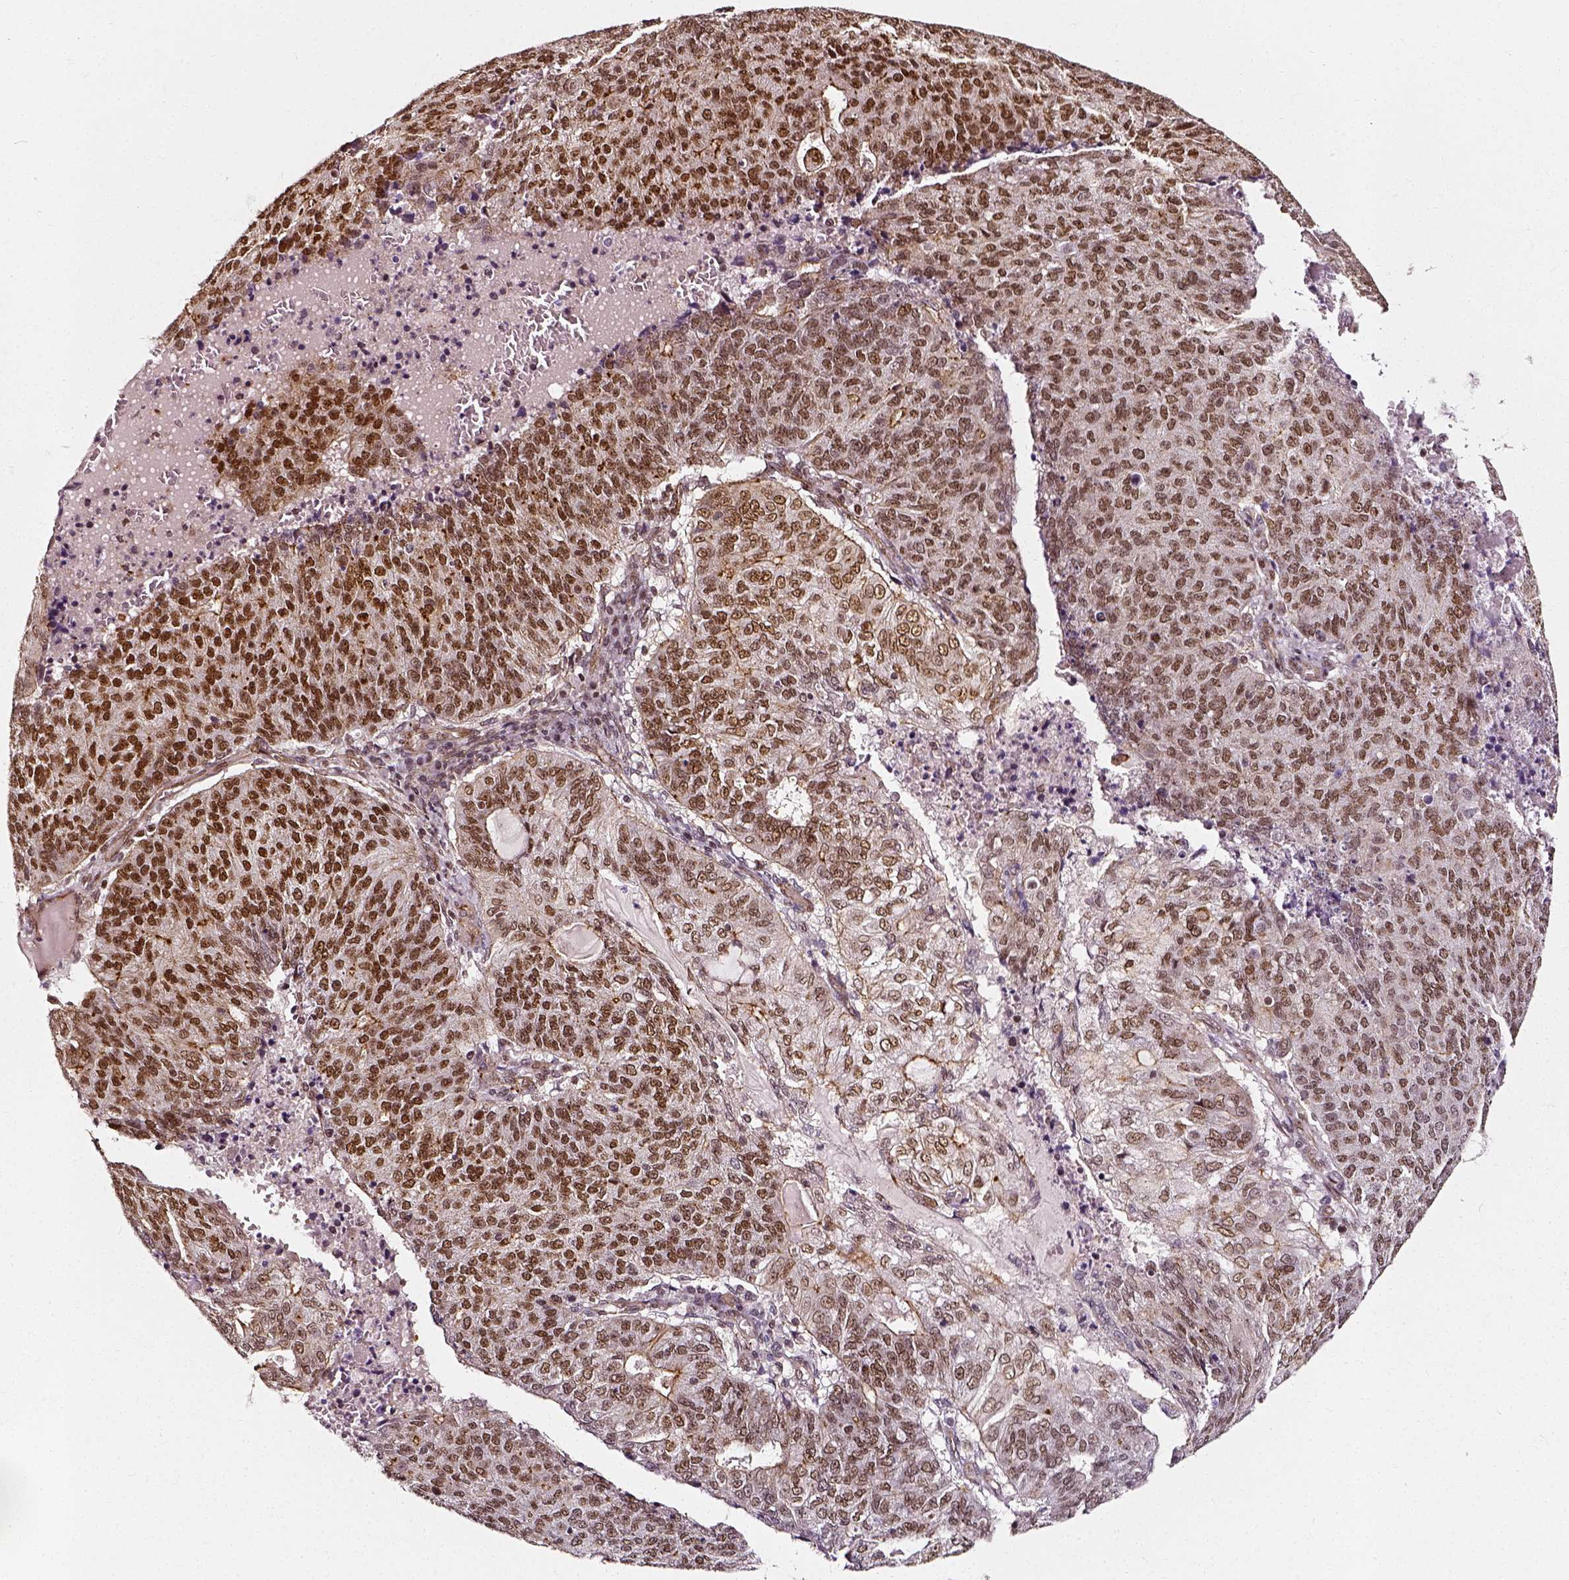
{"staining": {"intensity": "moderate", "quantity": ">75%", "location": "nuclear"}, "tissue": "endometrial cancer", "cell_type": "Tumor cells", "image_type": "cancer", "snomed": [{"axis": "morphology", "description": "Adenocarcinoma, NOS"}, {"axis": "topography", "description": "Endometrium"}], "caption": "Immunohistochemistry of endometrial cancer (adenocarcinoma) reveals medium levels of moderate nuclear positivity in approximately >75% of tumor cells.", "gene": "NACC1", "patient": {"sex": "female", "age": 82}}